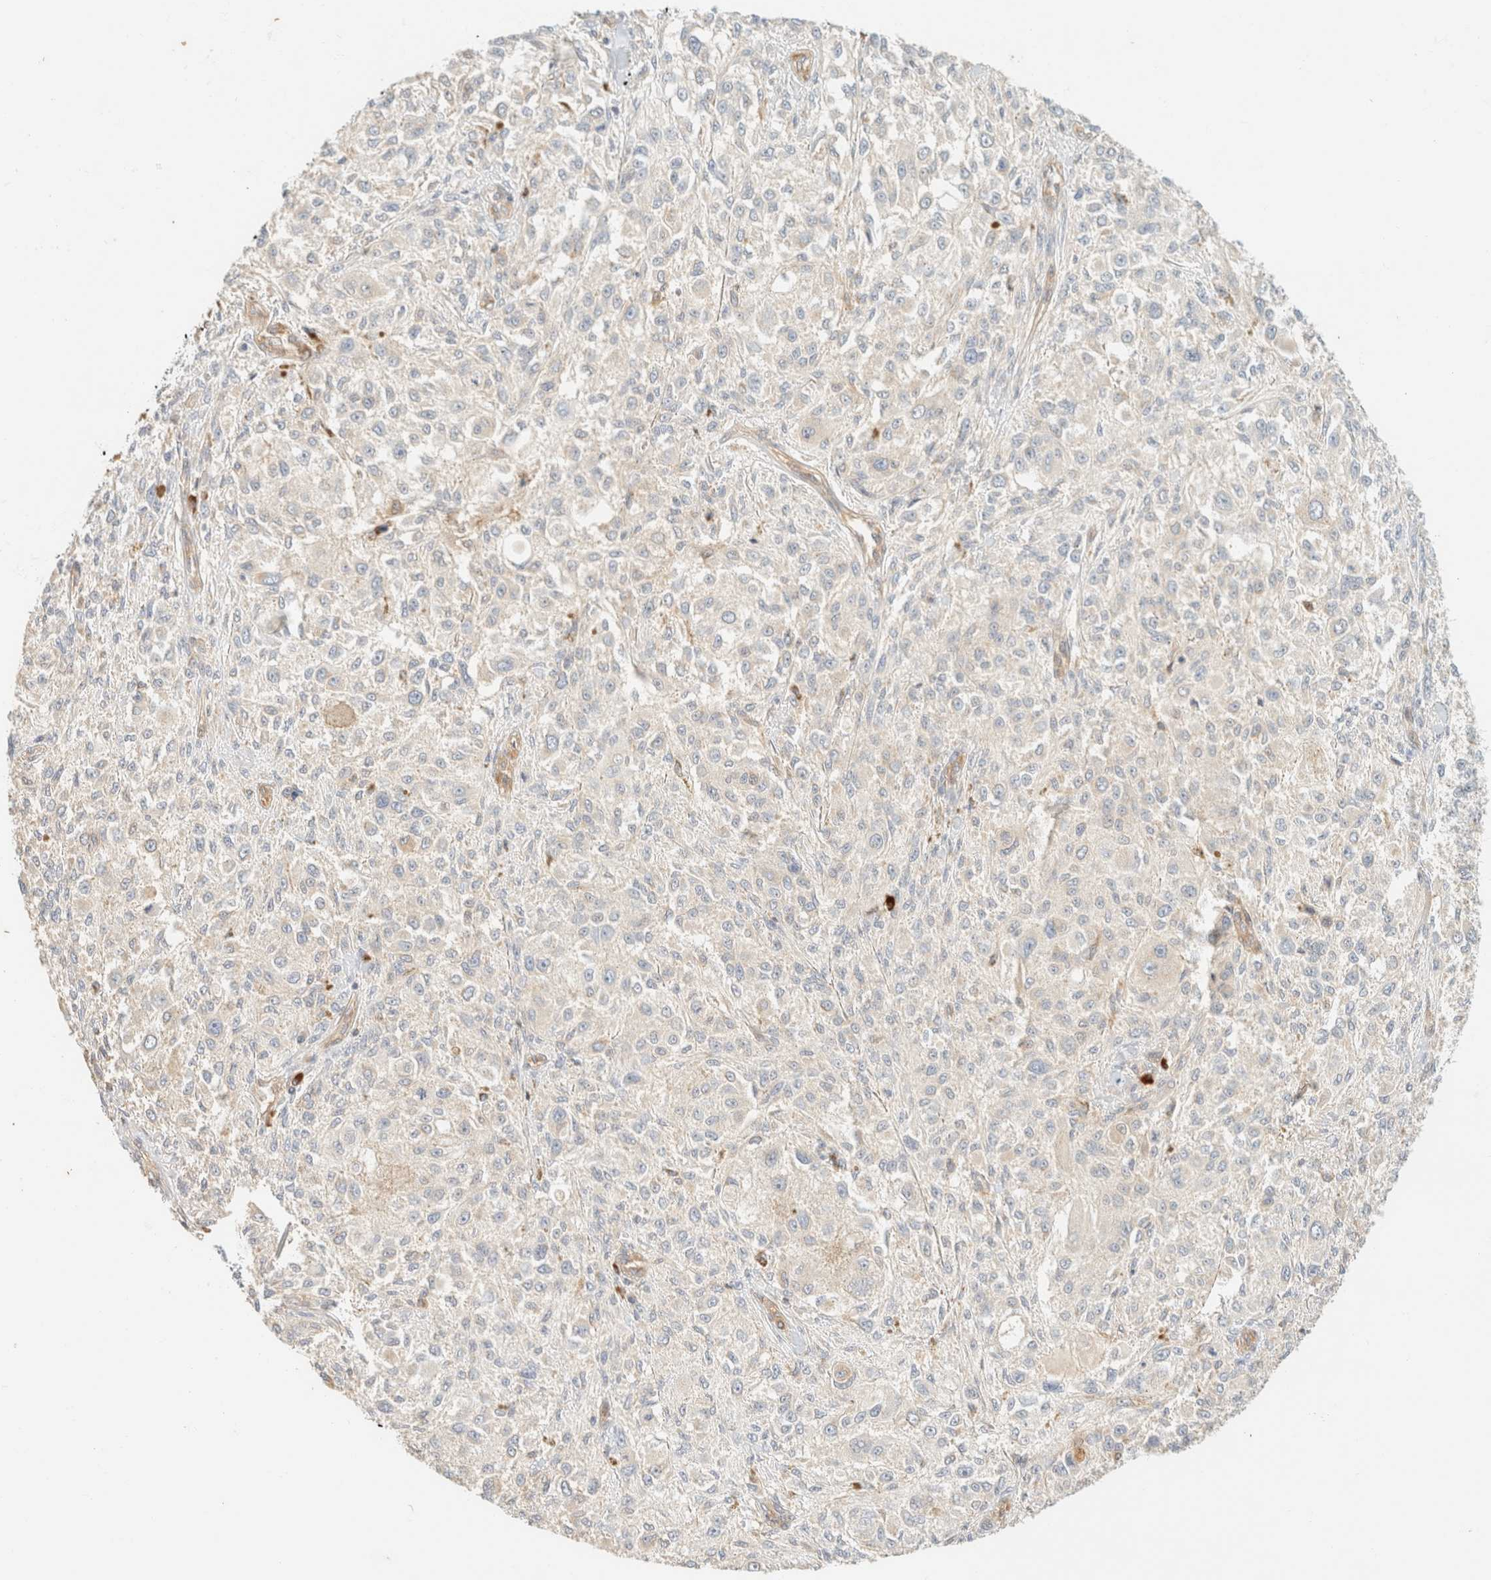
{"staining": {"intensity": "negative", "quantity": "none", "location": "none"}, "tissue": "melanoma", "cell_type": "Tumor cells", "image_type": "cancer", "snomed": [{"axis": "morphology", "description": "Necrosis, NOS"}, {"axis": "morphology", "description": "Malignant melanoma, NOS"}, {"axis": "topography", "description": "Skin"}], "caption": "Tumor cells show no significant expression in melanoma.", "gene": "FHOD1", "patient": {"sex": "female", "age": 87}}